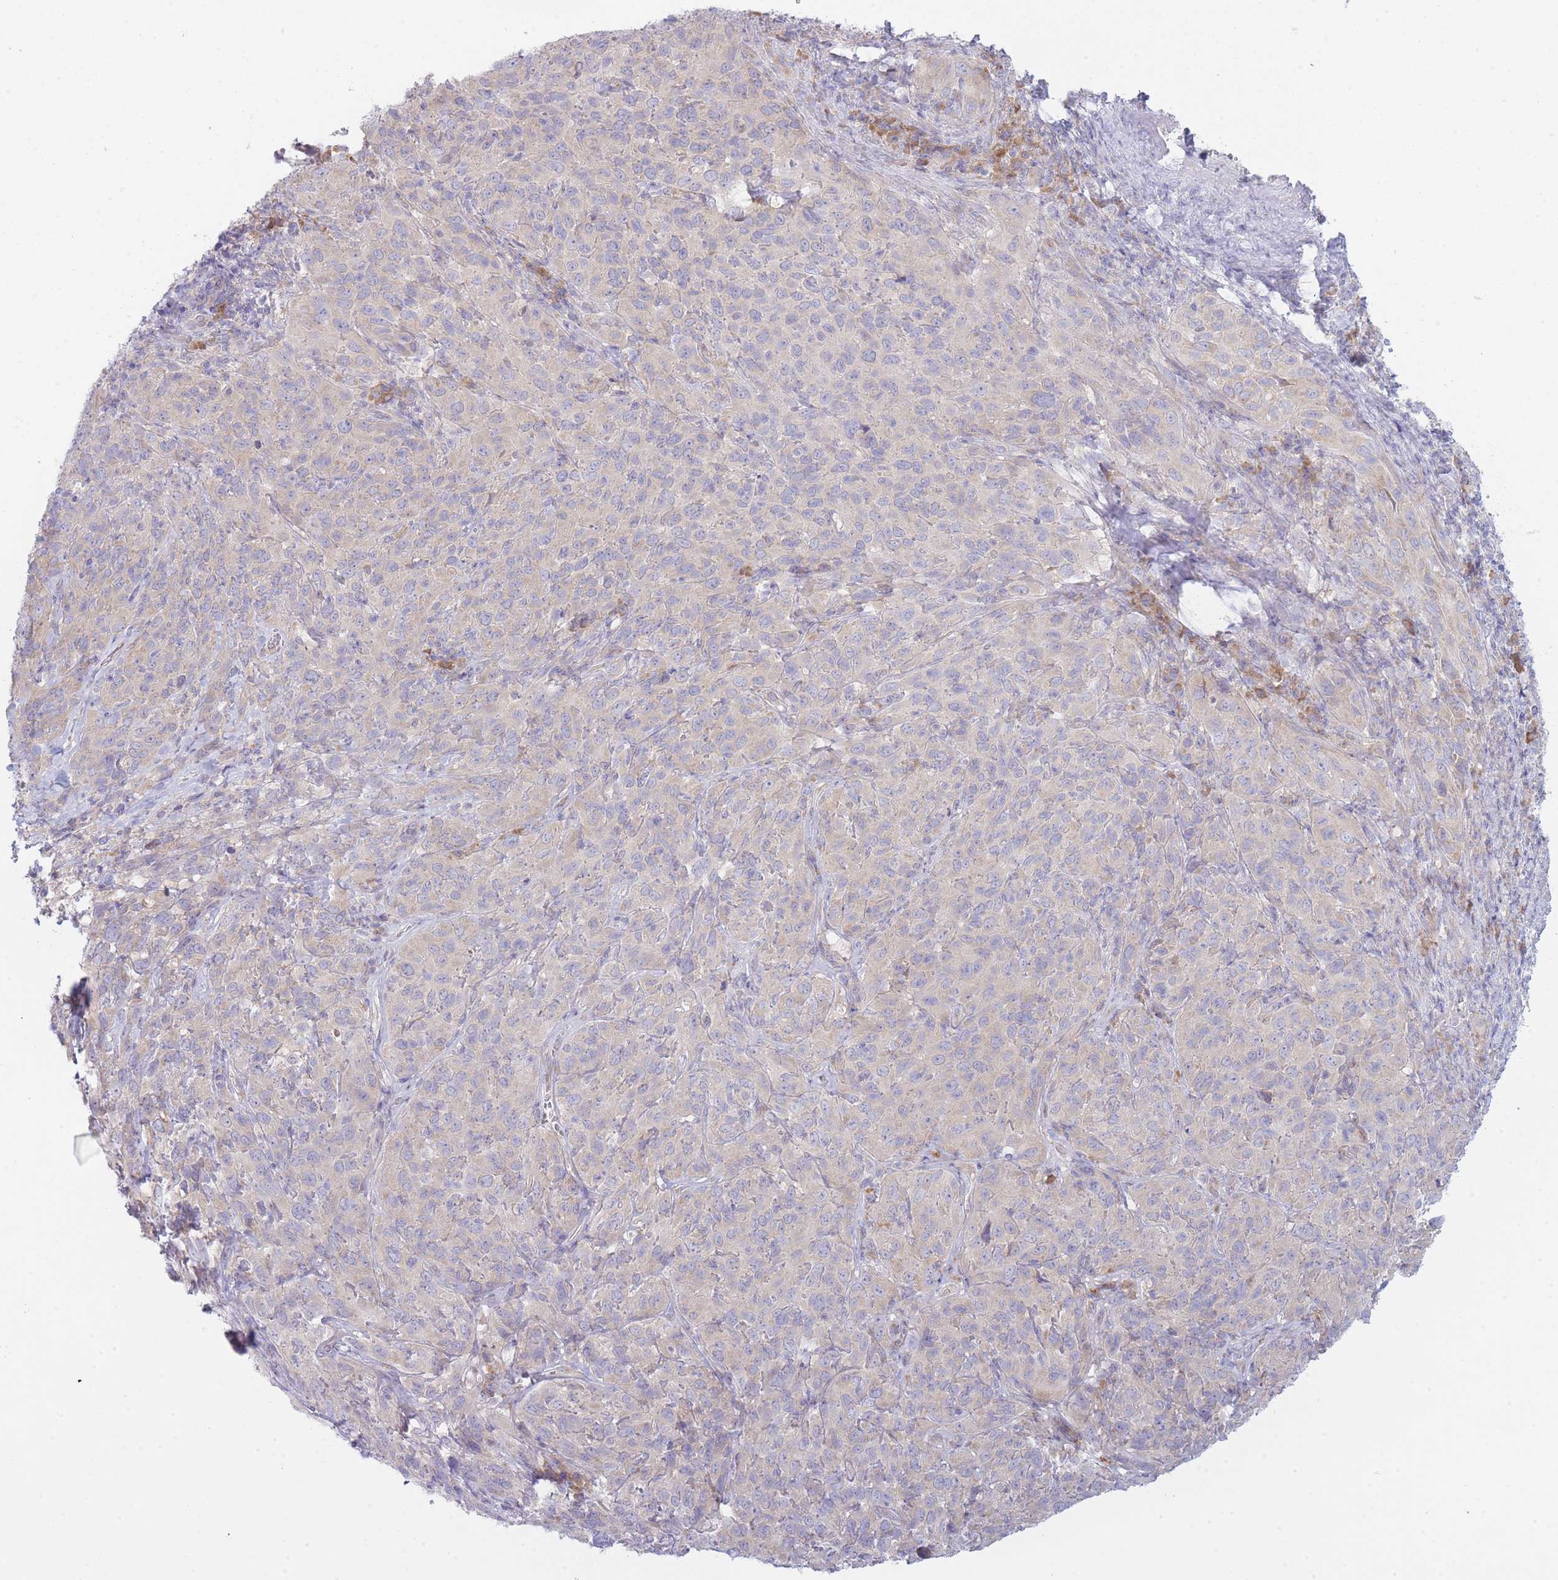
{"staining": {"intensity": "weak", "quantity": "25%-75%", "location": "cytoplasmic/membranous"}, "tissue": "cervical cancer", "cell_type": "Tumor cells", "image_type": "cancer", "snomed": [{"axis": "morphology", "description": "Squamous cell carcinoma, NOS"}, {"axis": "topography", "description": "Cervix"}], "caption": "Immunohistochemical staining of human squamous cell carcinoma (cervical) demonstrates weak cytoplasmic/membranous protein staining in about 25%-75% of tumor cells.", "gene": "OR5L2", "patient": {"sex": "female", "age": 51}}